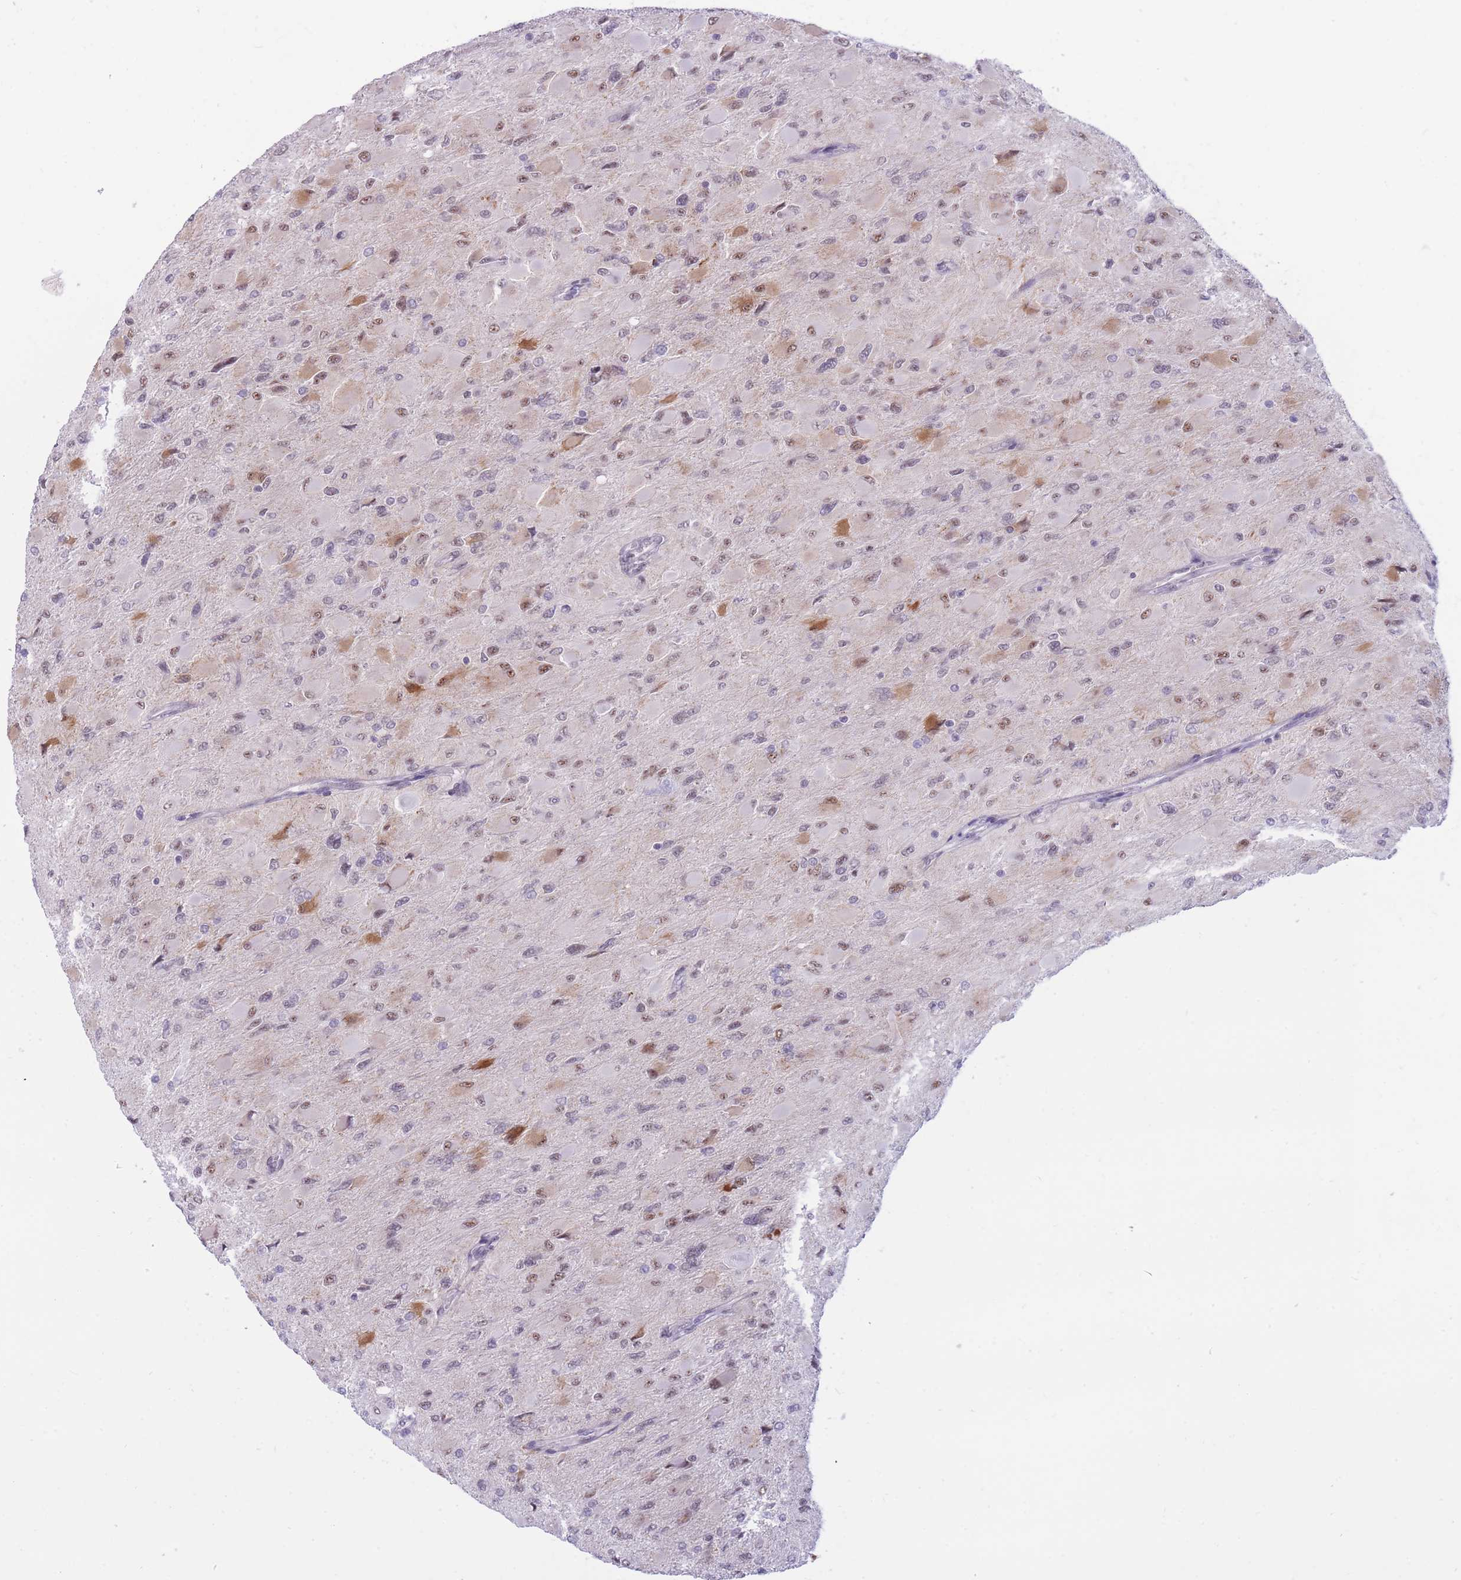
{"staining": {"intensity": "moderate", "quantity": "25%-75%", "location": "cytoplasmic/membranous,nuclear"}, "tissue": "glioma", "cell_type": "Tumor cells", "image_type": "cancer", "snomed": [{"axis": "morphology", "description": "Glioma, malignant, High grade"}, {"axis": "topography", "description": "Cerebral cortex"}], "caption": "Immunohistochemical staining of human malignant high-grade glioma exhibits medium levels of moderate cytoplasmic/membranous and nuclear protein staining in about 25%-75% of tumor cells.", "gene": "CYP2B6", "patient": {"sex": "female", "age": 36}}